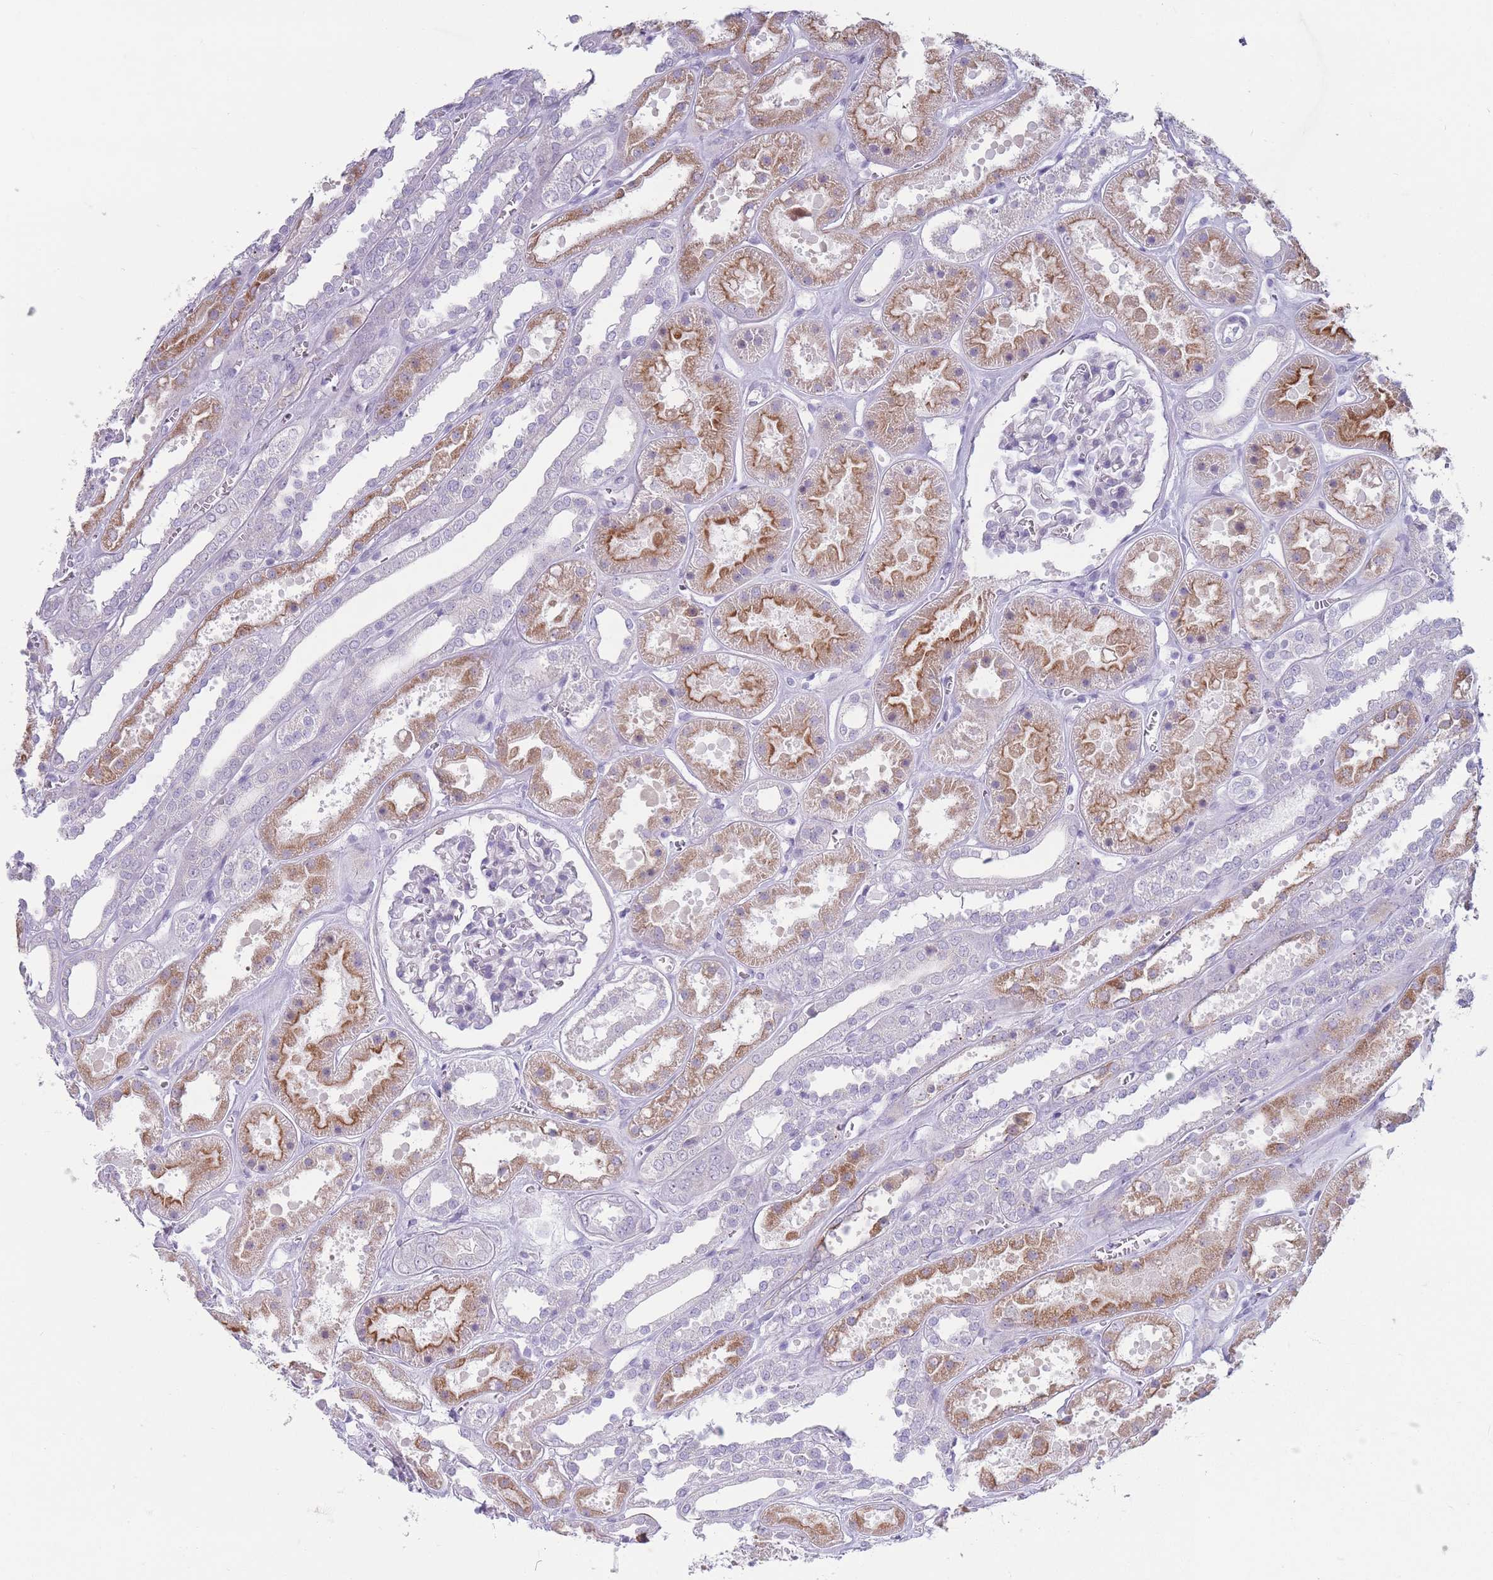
{"staining": {"intensity": "negative", "quantity": "none", "location": "none"}, "tissue": "kidney", "cell_type": "Cells in glomeruli", "image_type": "normal", "snomed": [{"axis": "morphology", "description": "Normal tissue, NOS"}, {"axis": "topography", "description": "Kidney"}], "caption": "Cells in glomeruli show no significant protein expression in unremarkable kidney. (Stains: DAB (3,3'-diaminobenzidine) immunohistochemistry with hematoxylin counter stain, Microscopy: brightfield microscopy at high magnification).", "gene": "PAIP2B", "patient": {"sex": "female", "age": 41}}